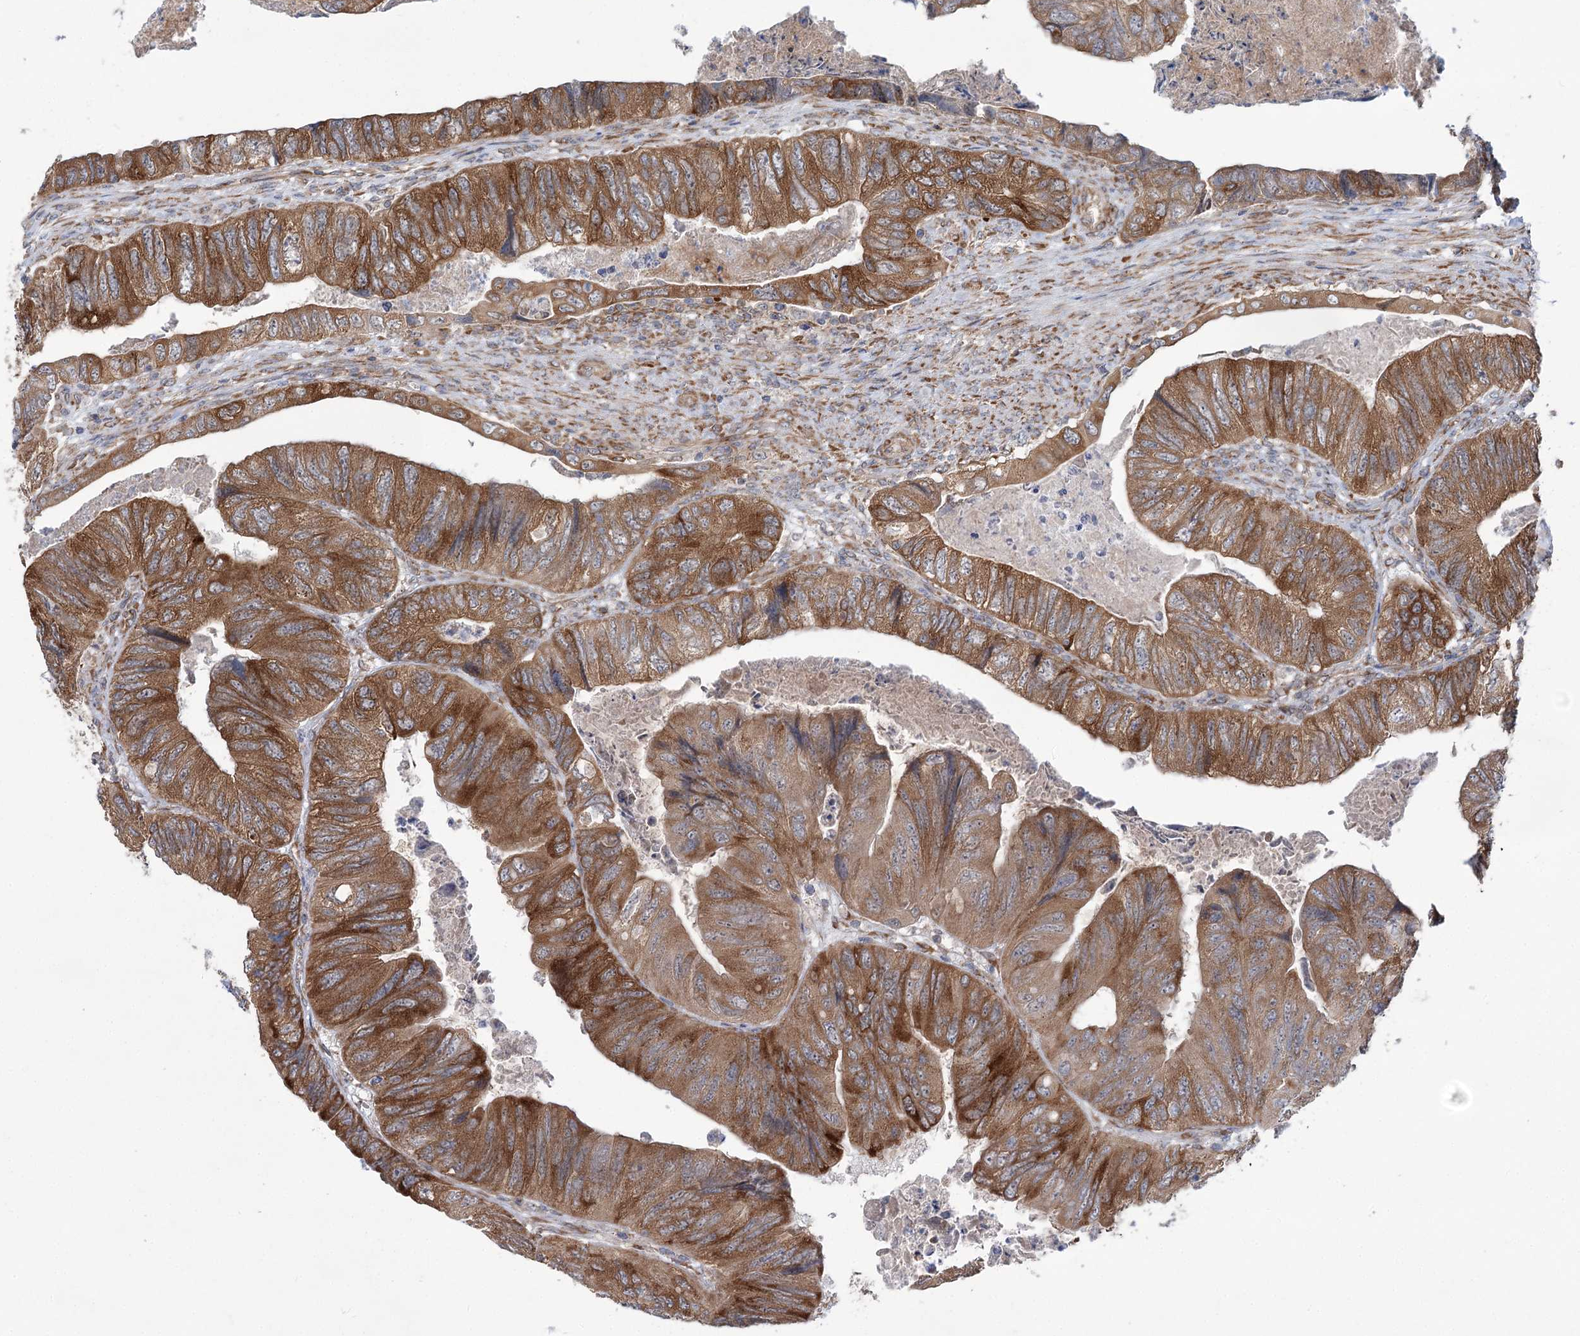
{"staining": {"intensity": "strong", "quantity": ">75%", "location": "cytoplasmic/membranous"}, "tissue": "colorectal cancer", "cell_type": "Tumor cells", "image_type": "cancer", "snomed": [{"axis": "morphology", "description": "Adenocarcinoma, NOS"}, {"axis": "topography", "description": "Rectum"}], "caption": "IHC of colorectal cancer reveals high levels of strong cytoplasmic/membranous staining in approximately >75% of tumor cells.", "gene": "VWA2", "patient": {"sex": "male", "age": 63}}